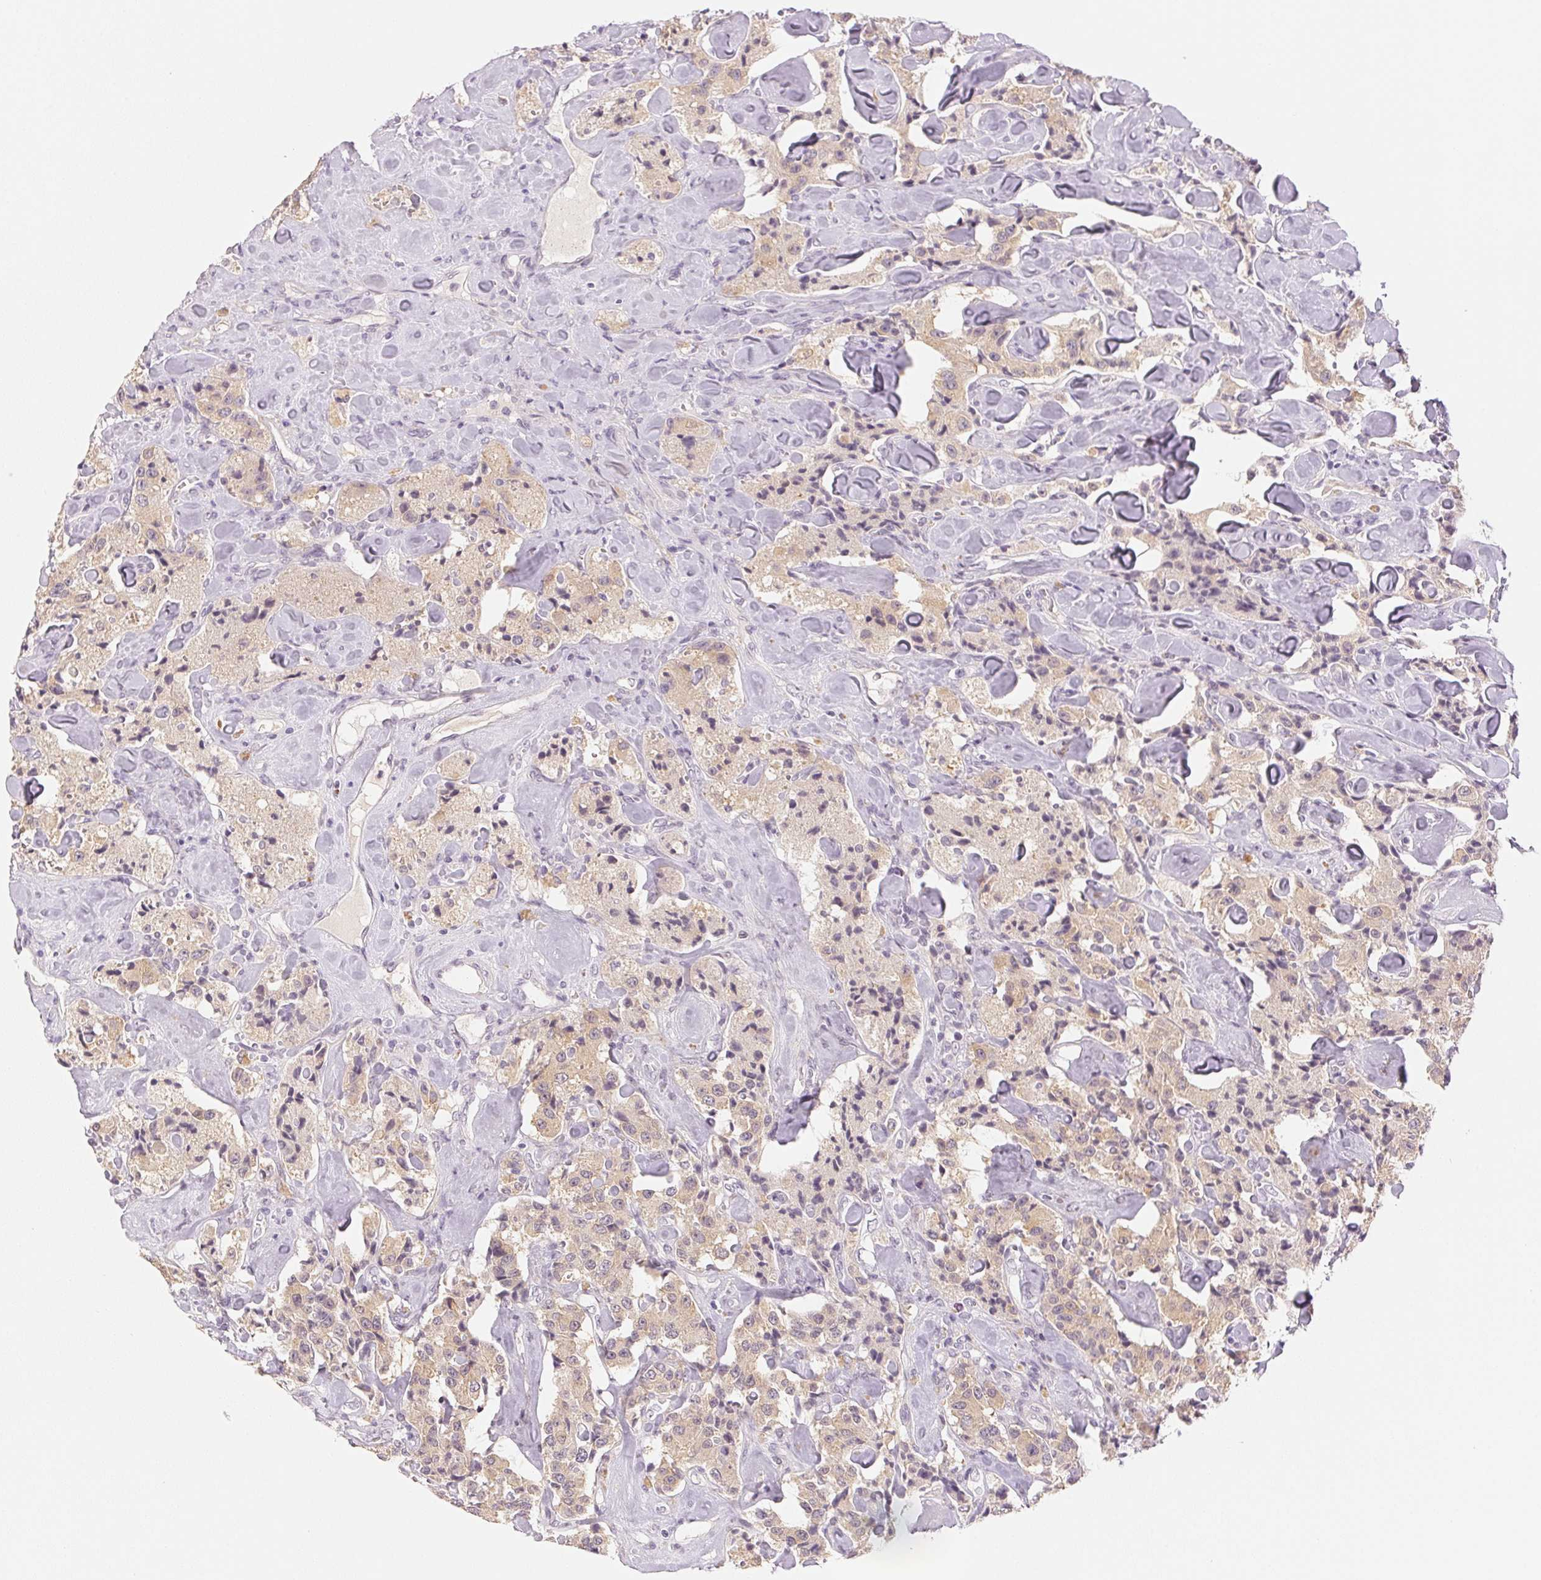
{"staining": {"intensity": "weak", "quantity": ">75%", "location": "cytoplasmic/membranous"}, "tissue": "carcinoid", "cell_type": "Tumor cells", "image_type": "cancer", "snomed": [{"axis": "morphology", "description": "Carcinoid, malignant, NOS"}, {"axis": "topography", "description": "Pancreas"}], "caption": "An image of carcinoid stained for a protein demonstrates weak cytoplasmic/membranous brown staining in tumor cells.", "gene": "MAP1LC3A", "patient": {"sex": "male", "age": 41}}